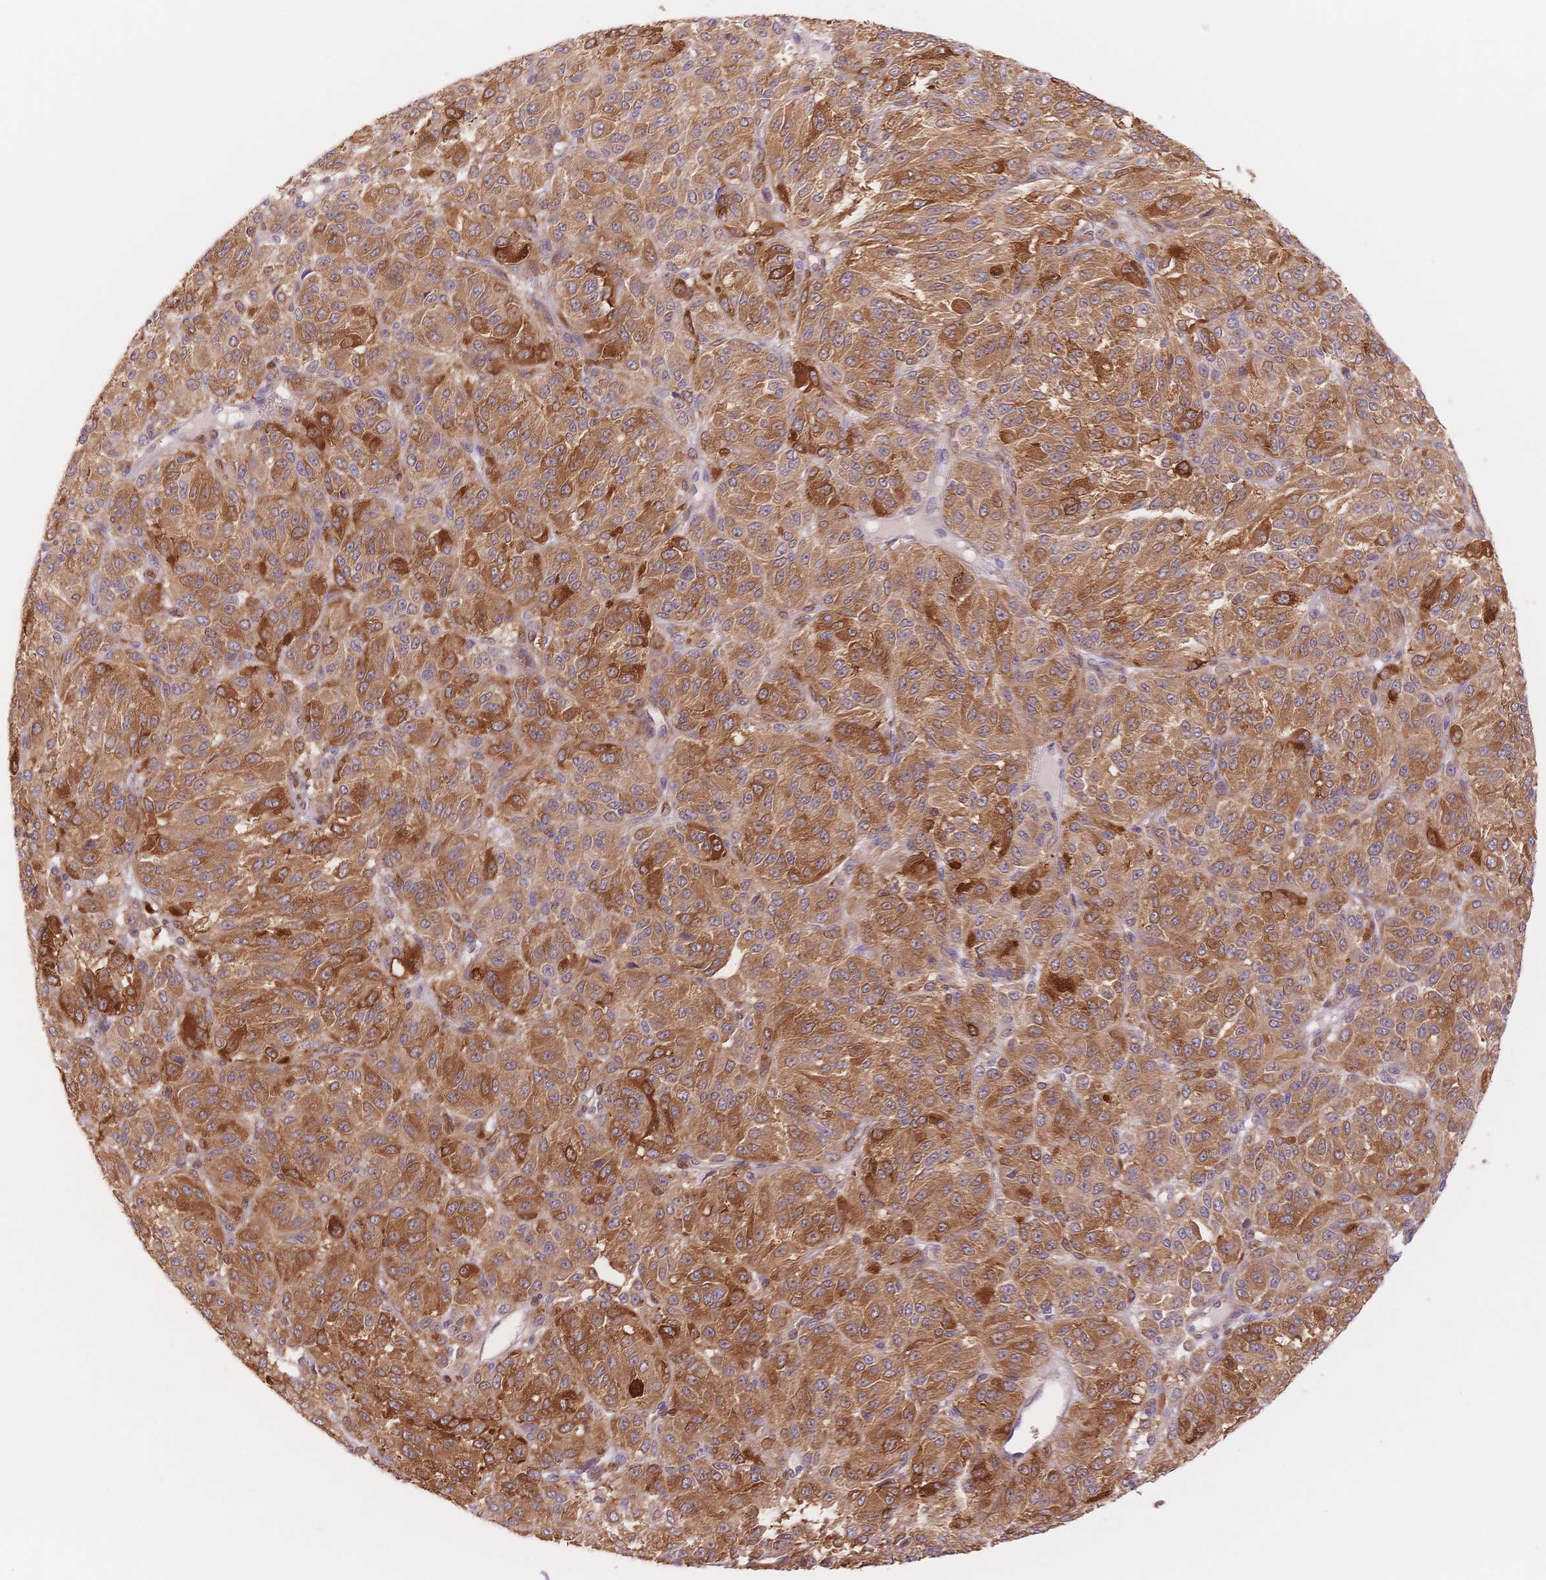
{"staining": {"intensity": "moderate", "quantity": ">75%", "location": "cytoplasmic/membranous"}, "tissue": "melanoma", "cell_type": "Tumor cells", "image_type": "cancer", "snomed": [{"axis": "morphology", "description": "Malignant melanoma, Metastatic site"}, {"axis": "topography", "description": "Brain"}], "caption": "An image showing moderate cytoplasmic/membranous expression in approximately >75% of tumor cells in melanoma, as visualized by brown immunohistochemical staining.", "gene": "STK39", "patient": {"sex": "female", "age": 56}}